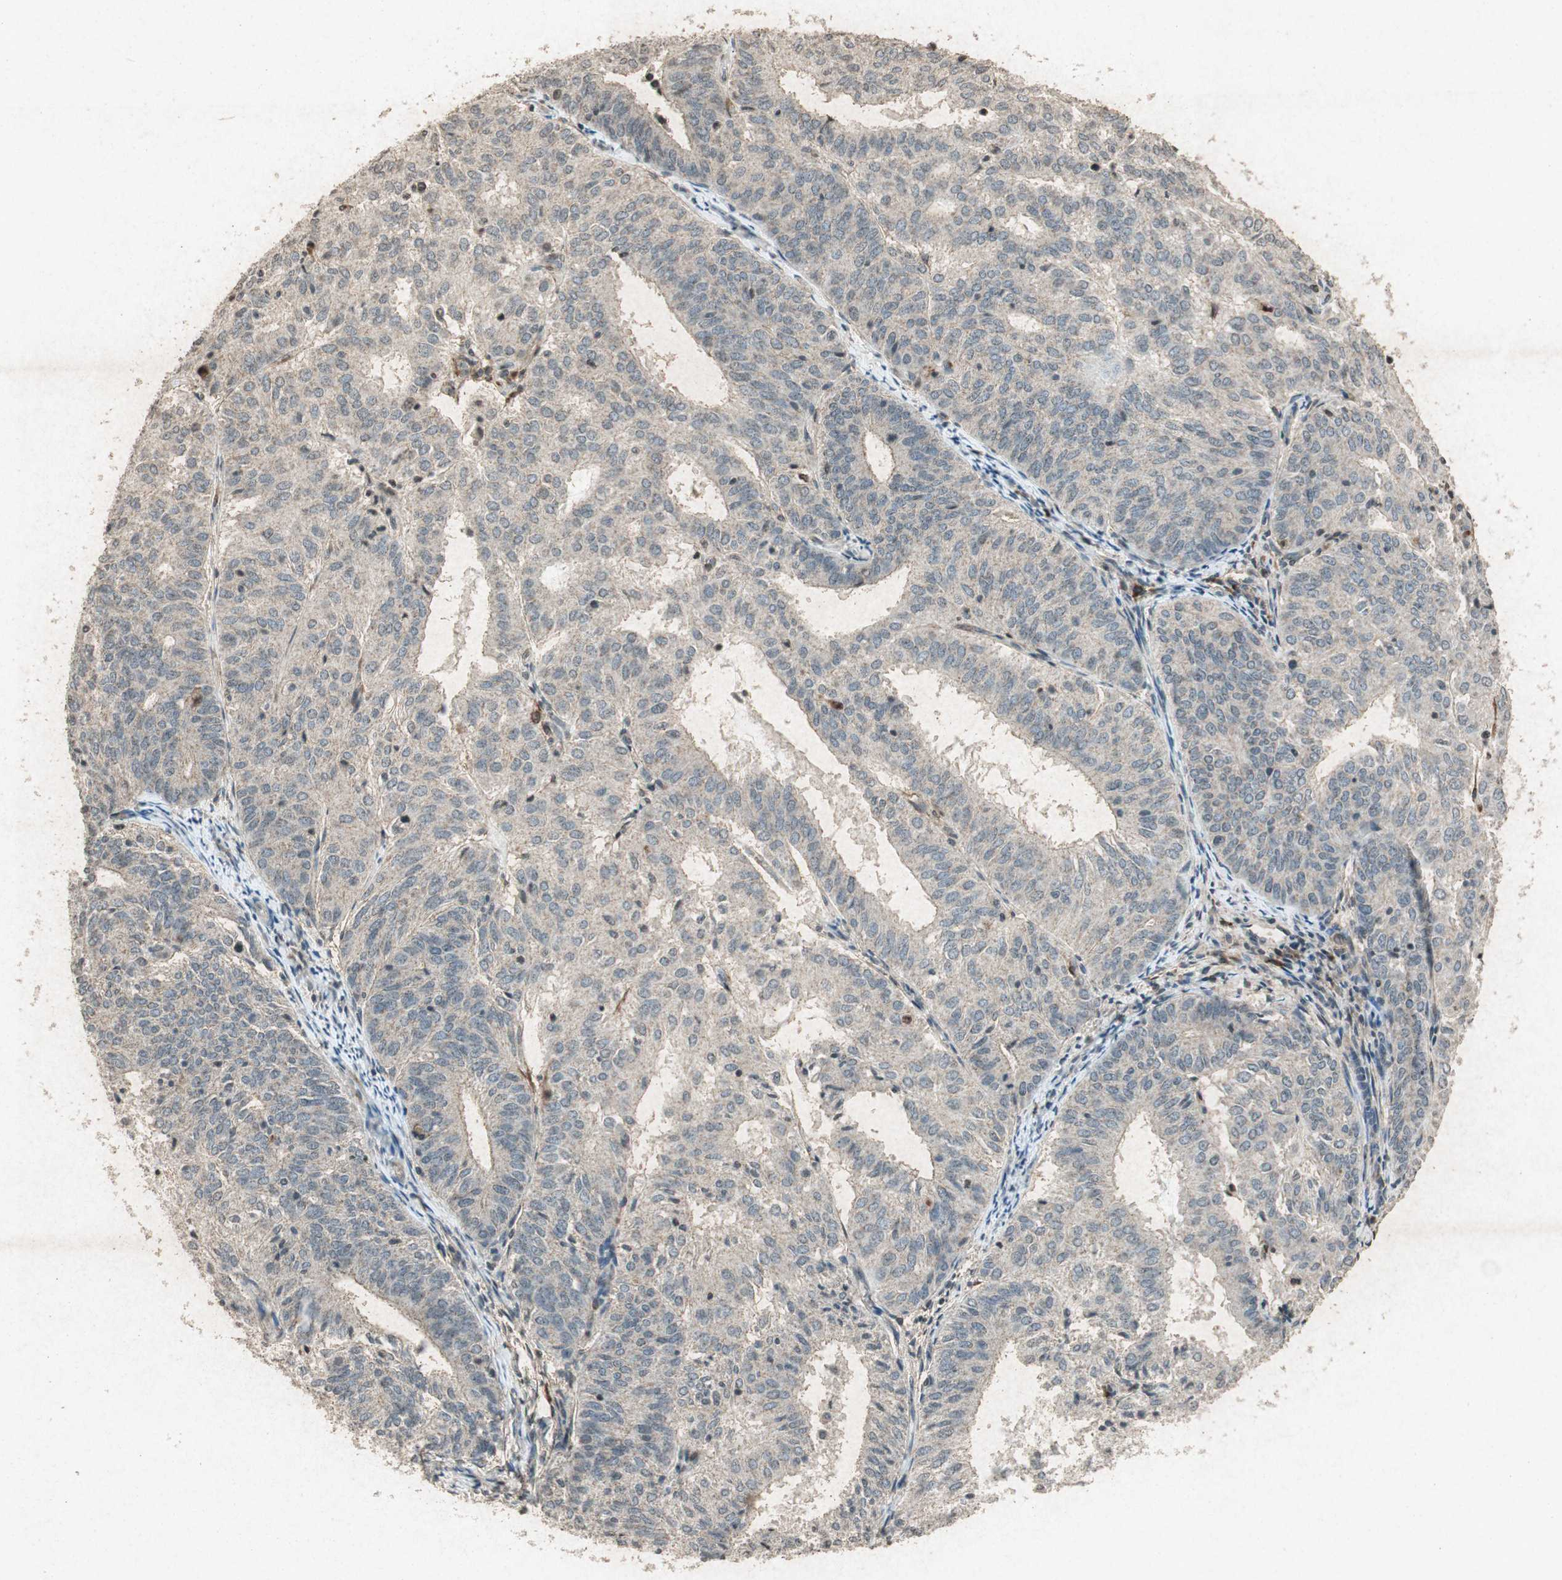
{"staining": {"intensity": "negative", "quantity": "none", "location": "none"}, "tissue": "endometrial cancer", "cell_type": "Tumor cells", "image_type": "cancer", "snomed": [{"axis": "morphology", "description": "Adenocarcinoma, NOS"}, {"axis": "topography", "description": "Uterus"}], "caption": "A high-resolution histopathology image shows IHC staining of endometrial adenocarcinoma, which shows no significant positivity in tumor cells.", "gene": "PRKG1", "patient": {"sex": "female", "age": 60}}